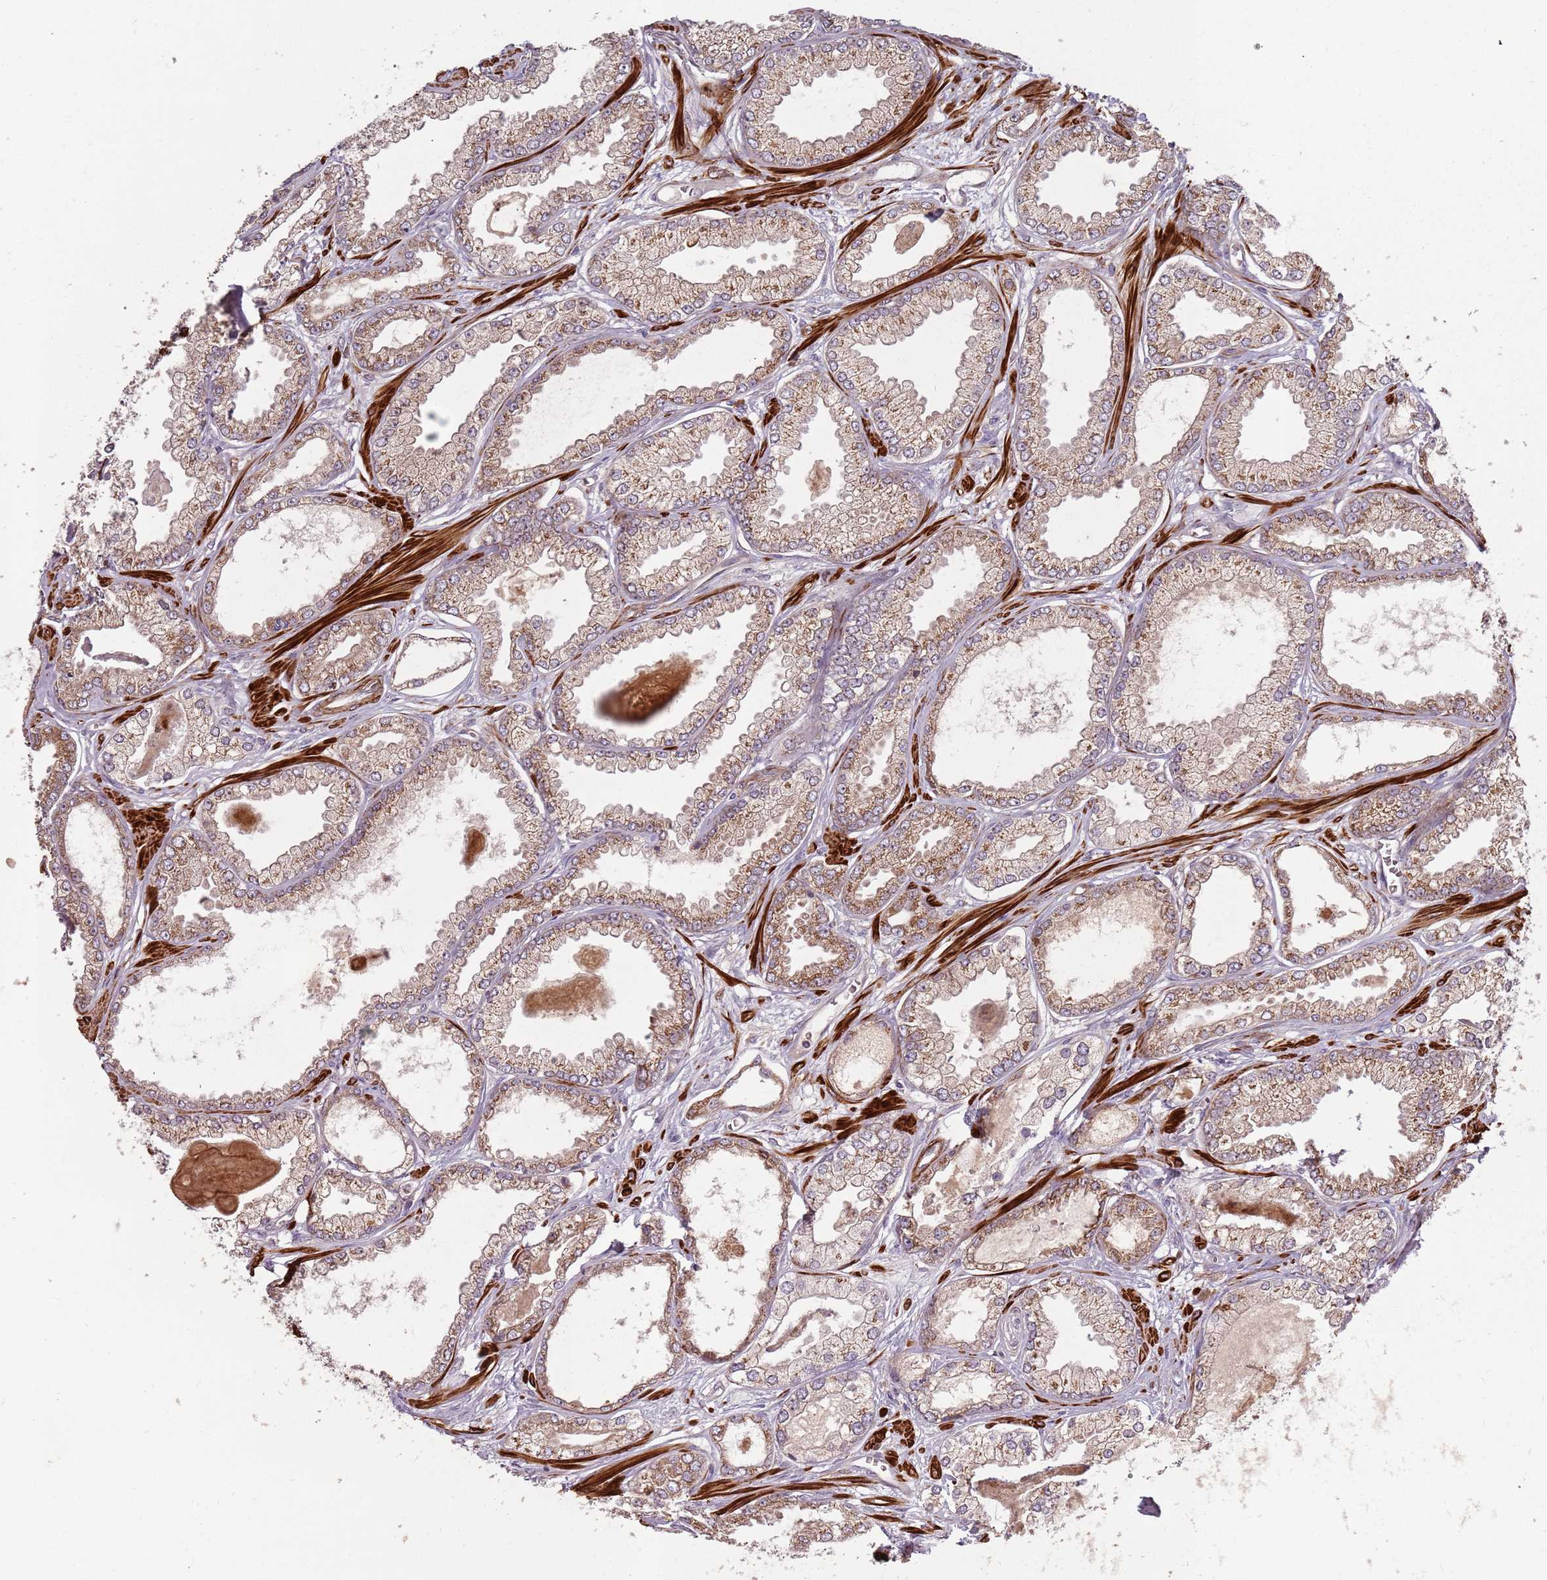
{"staining": {"intensity": "moderate", "quantity": ">75%", "location": "cytoplasmic/membranous"}, "tissue": "prostate cancer", "cell_type": "Tumor cells", "image_type": "cancer", "snomed": [{"axis": "morphology", "description": "Adenocarcinoma, Low grade"}, {"axis": "topography", "description": "Prostate"}], "caption": "Immunohistochemistry histopathology image of neoplastic tissue: low-grade adenocarcinoma (prostate) stained using immunohistochemistry shows medium levels of moderate protein expression localized specifically in the cytoplasmic/membranous of tumor cells, appearing as a cytoplasmic/membranous brown color.", "gene": "PLD6", "patient": {"sex": "male", "age": 64}}